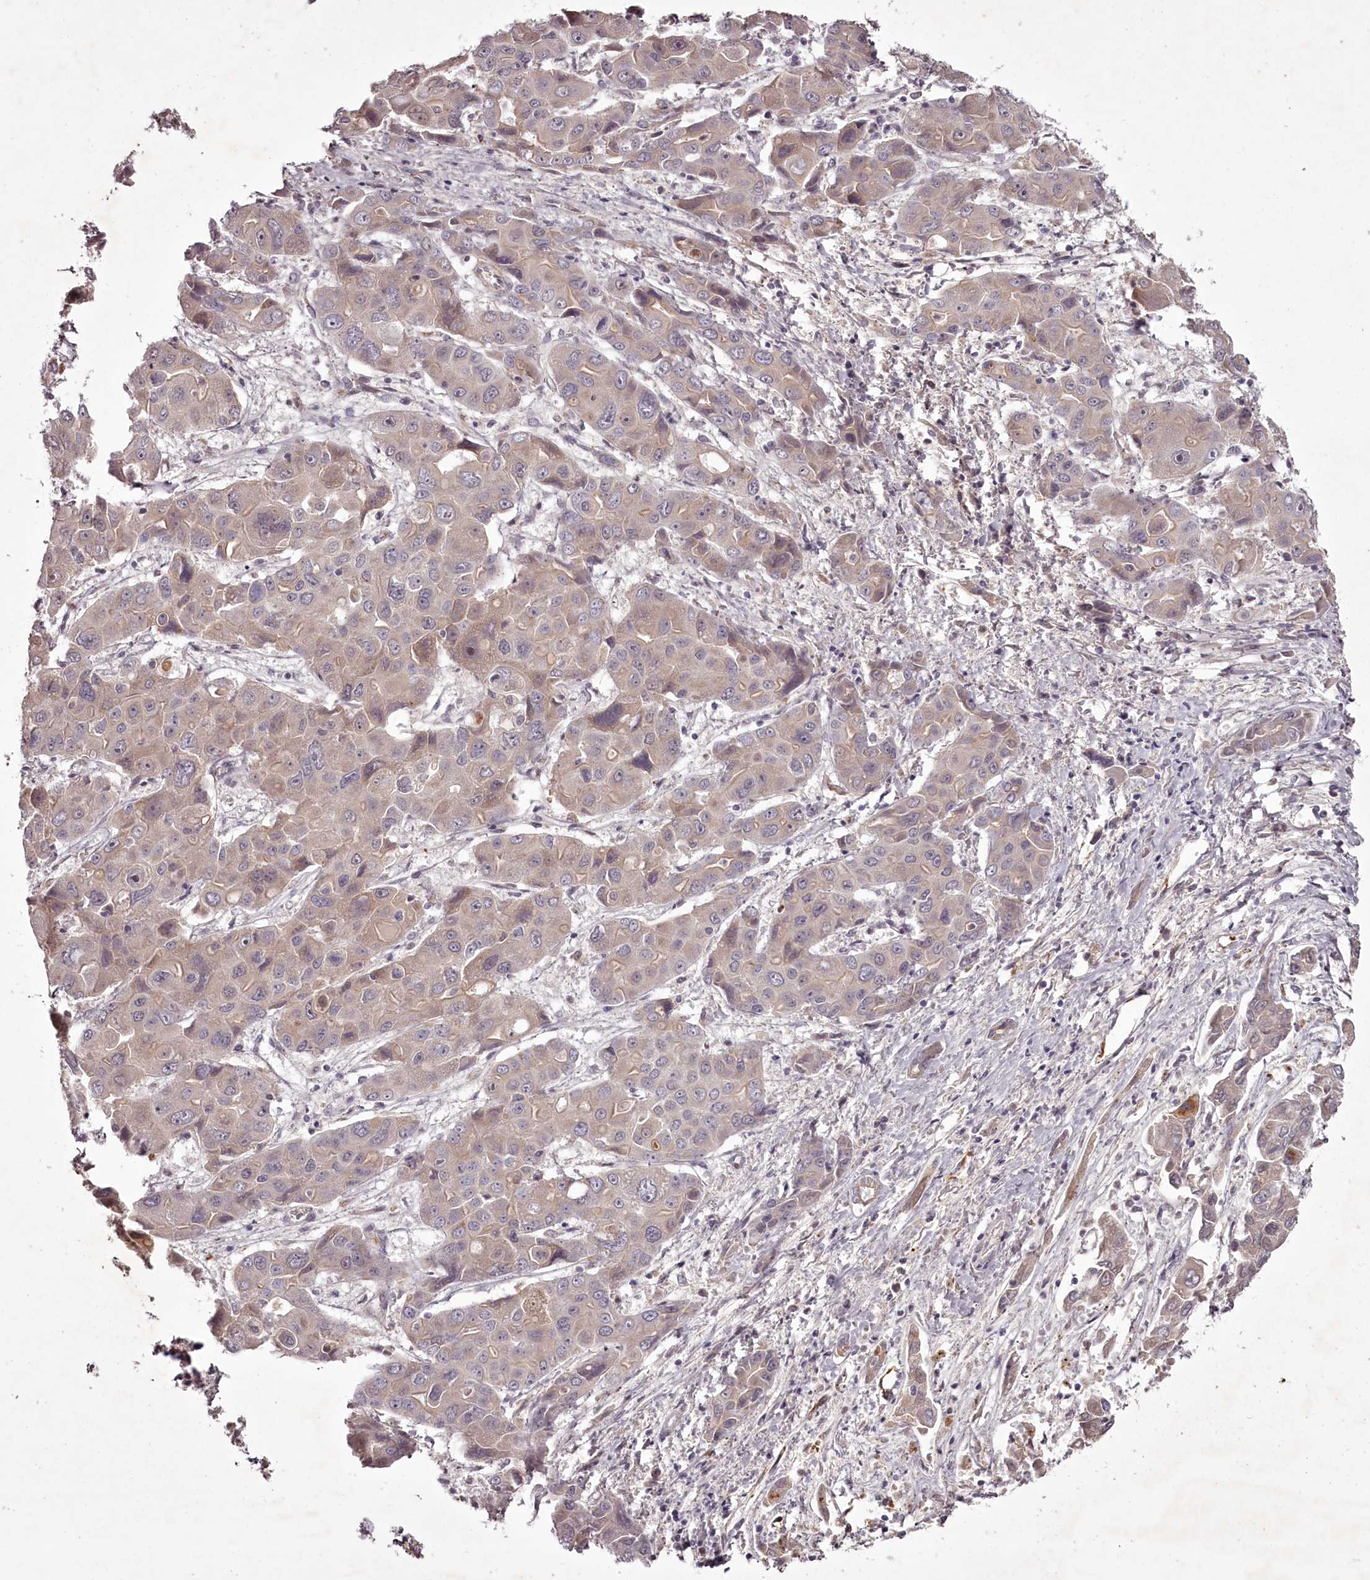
{"staining": {"intensity": "weak", "quantity": "25%-75%", "location": "cytoplasmic/membranous"}, "tissue": "liver cancer", "cell_type": "Tumor cells", "image_type": "cancer", "snomed": [{"axis": "morphology", "description": "Cholangiocarcinoma"}, {"axis": "topography", "description": "Liver"}], "caption": "Immunohistochemistry (IHC) of human liver cancer shows low levels of weak cytoplasmic/membranous positivity in about 25%-75% of tumor cells. (DAB (3,3'-diaminobenzidine) IHC with brightfield microscopy, high magnification).", "gene": "RBMXL2", "patient": {"sex": "male", "age": 67}}